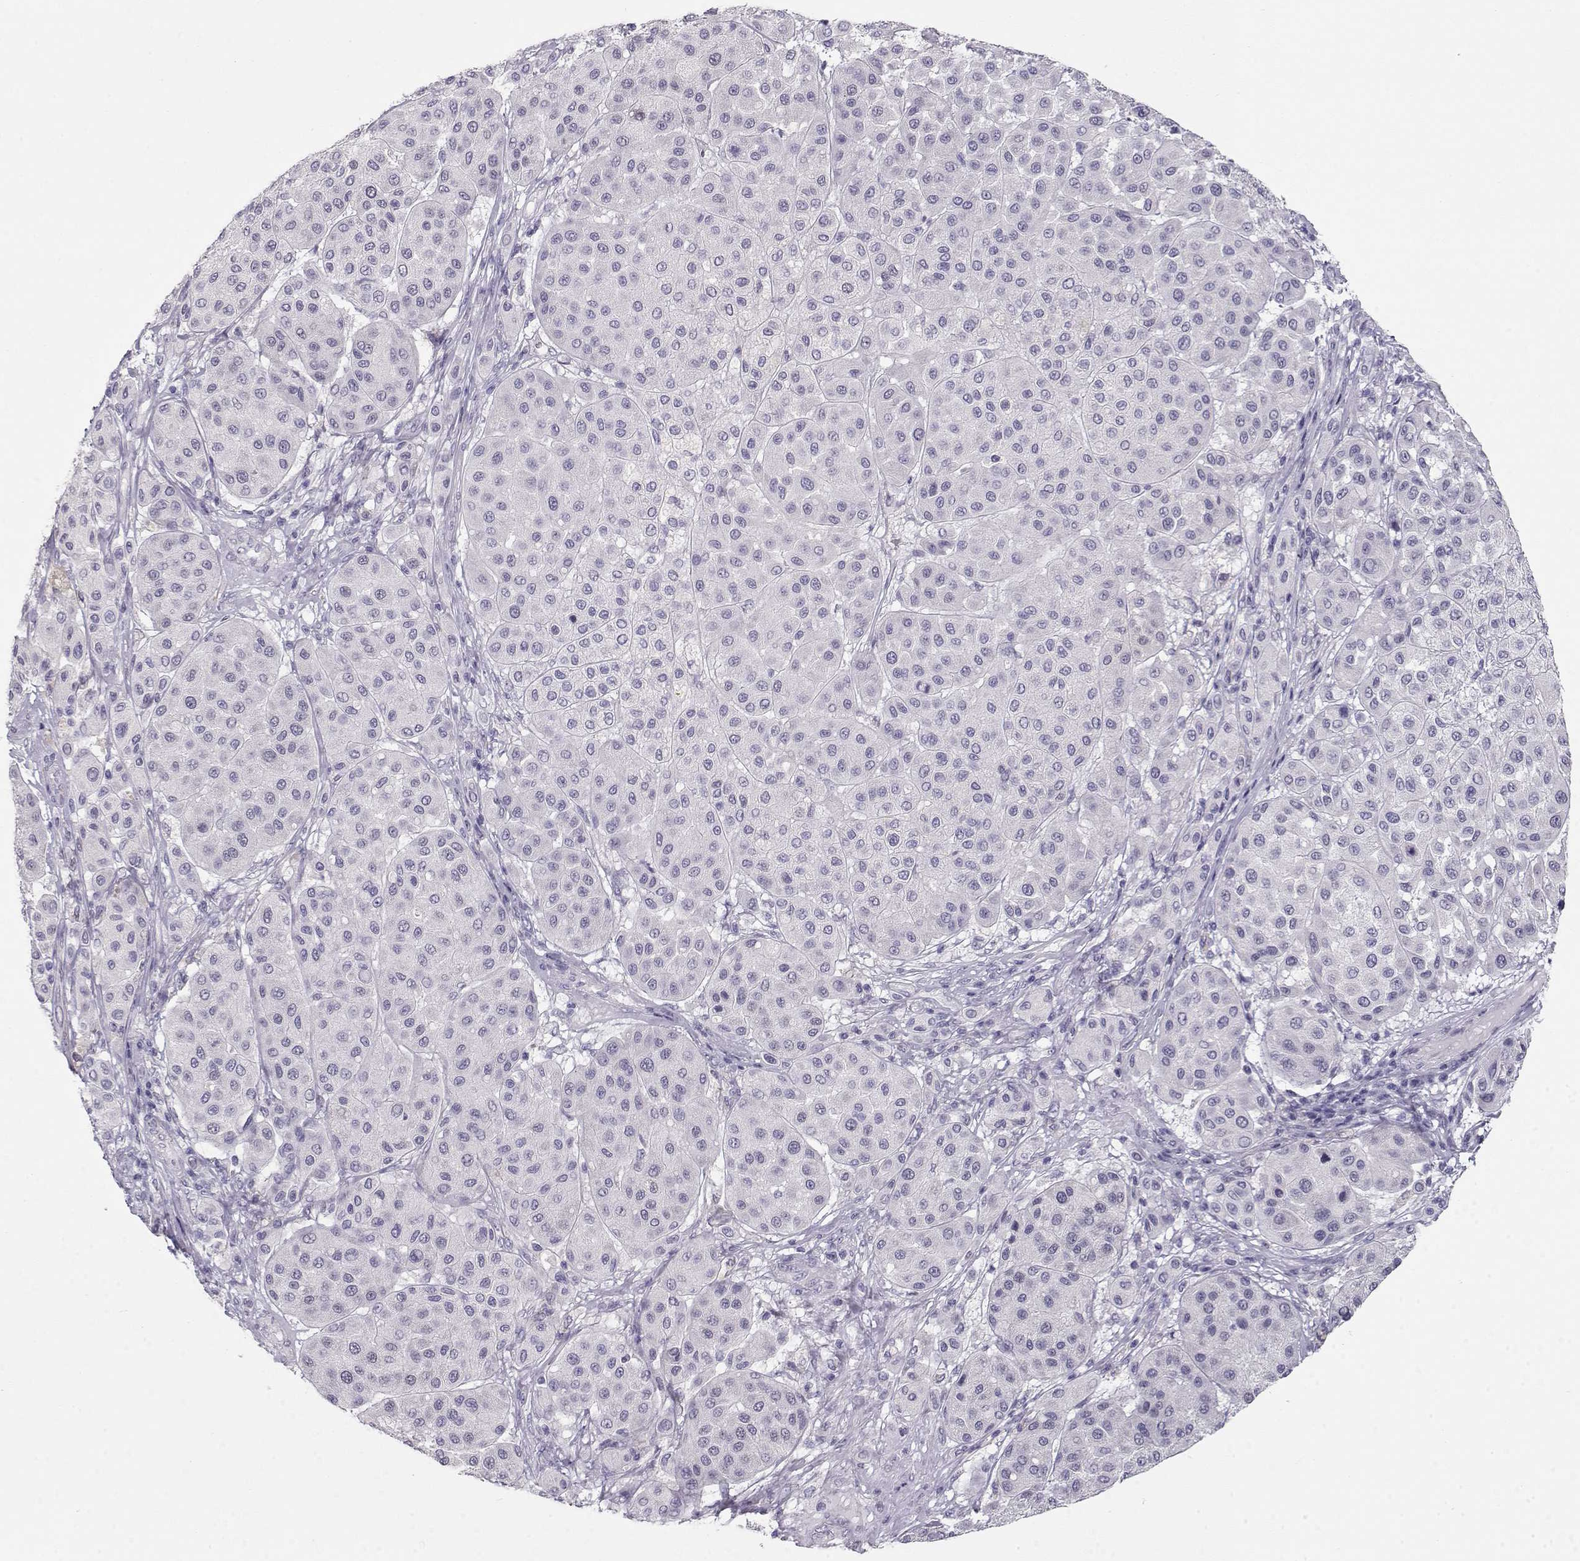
{"staining": {"intensity": "negative", "quantity": "none", "location": "none"}, "tissue": "melanoma", "cell_type": "Tumor cells", "image_type": "cancer", "snomed": [{"axis": "morphology", "description": "Malignant melanoma, Metastatic site"}, {"axis": "topography", "description": "Smooth muscle"}], "caption": "DAB (3,3'-diaminobenzidine) immunohistochemical staining of human melanoma reveals no significant staining in tumor cells.", "gene": "NUTM1", "patient": {"sex": "male", "age": 41}}